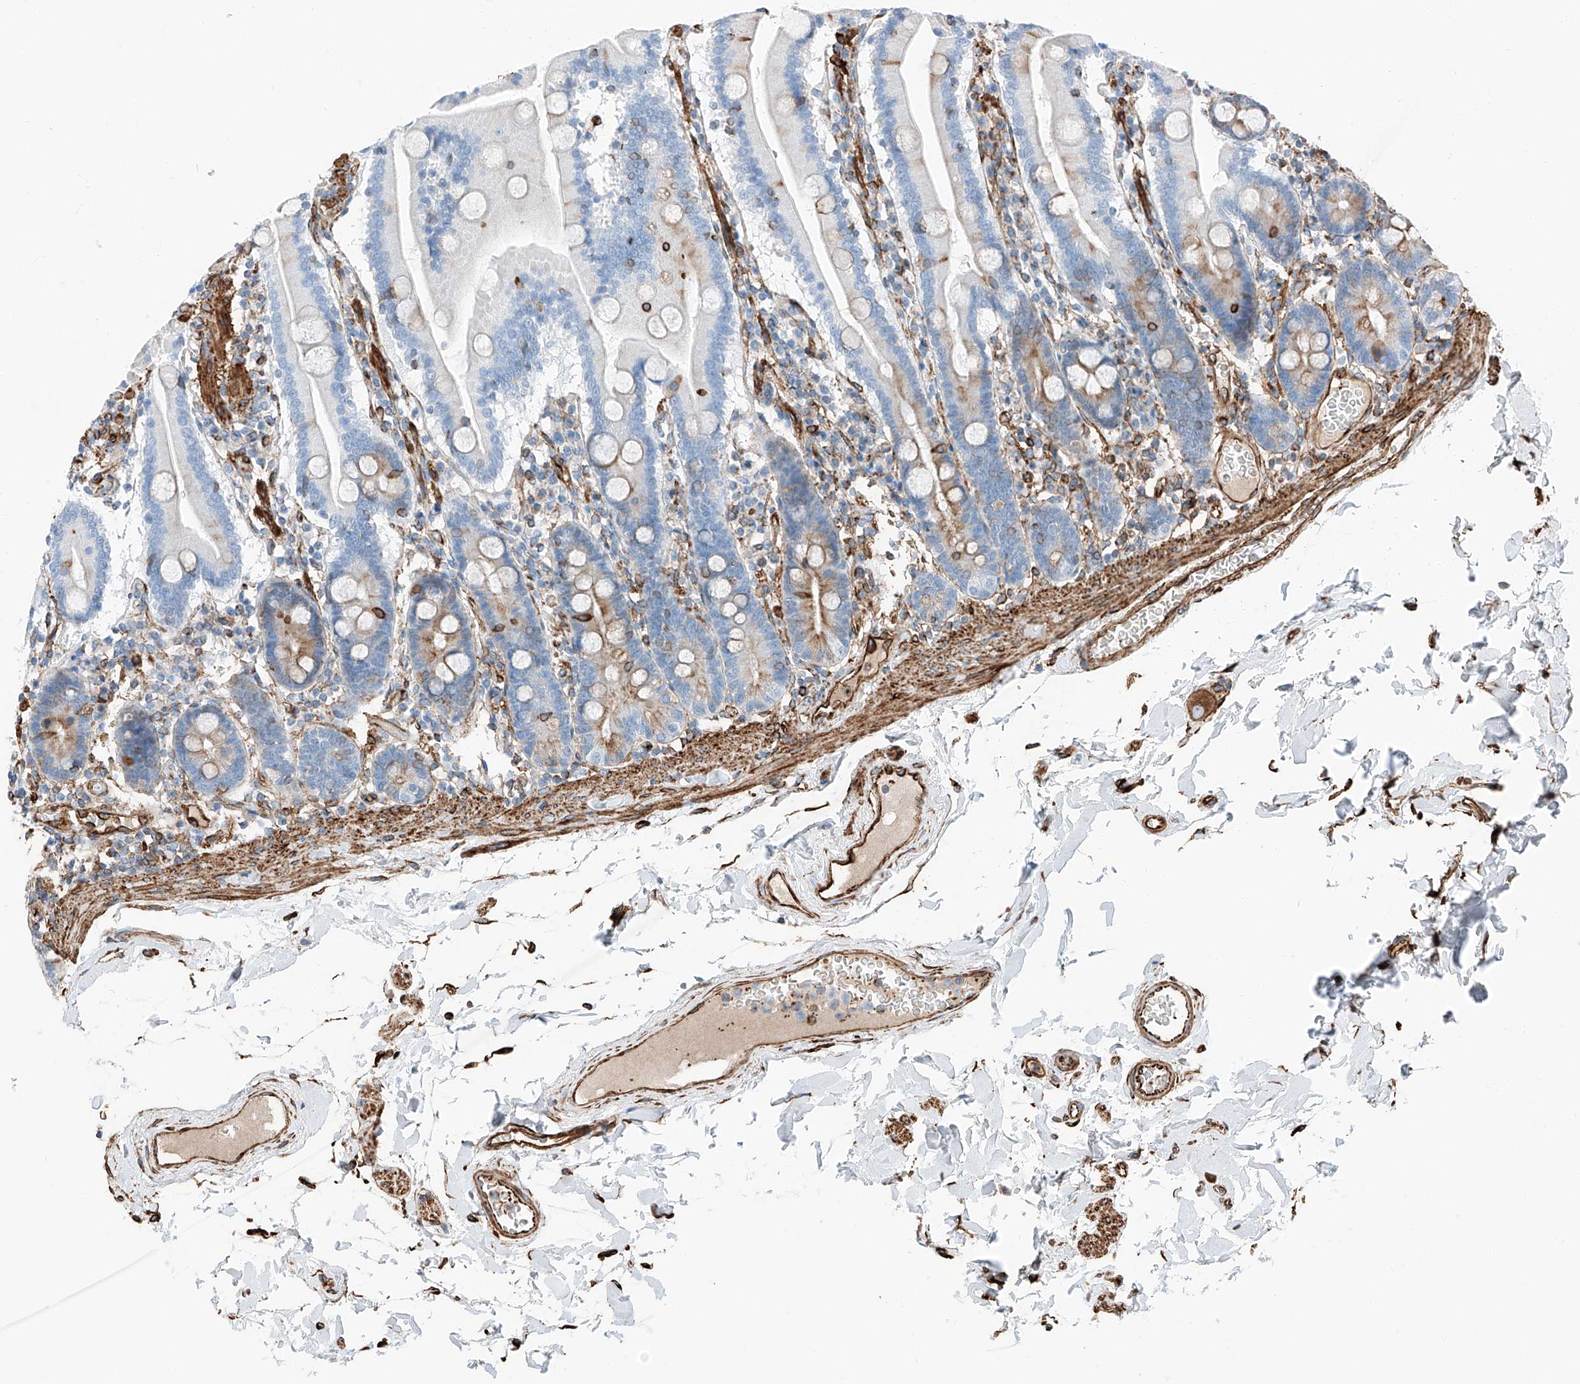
{"staining": {"intensity": "moderate", "quantity": "25%-75%", "location": "cytoplasmic/membranous"}, "tissue": "duodenum", "cell_type": "Glandular cells", "image_type": "normal", "snomed": [{"axis": "morphology", "description": "Normal tissue, NOS"}, {"axis": "topography", "description": "Duodenum"}], "caption": "Duodenum stained for a protein demonstrates moderate cytoplasmic/membranous positivity in glandular cells. Immunohistochemistry stains the protein of interest in brown and the nuclei are stained blue.", "gene": "ZNF804A", "patient": {"sex": "male", "age": 55}}